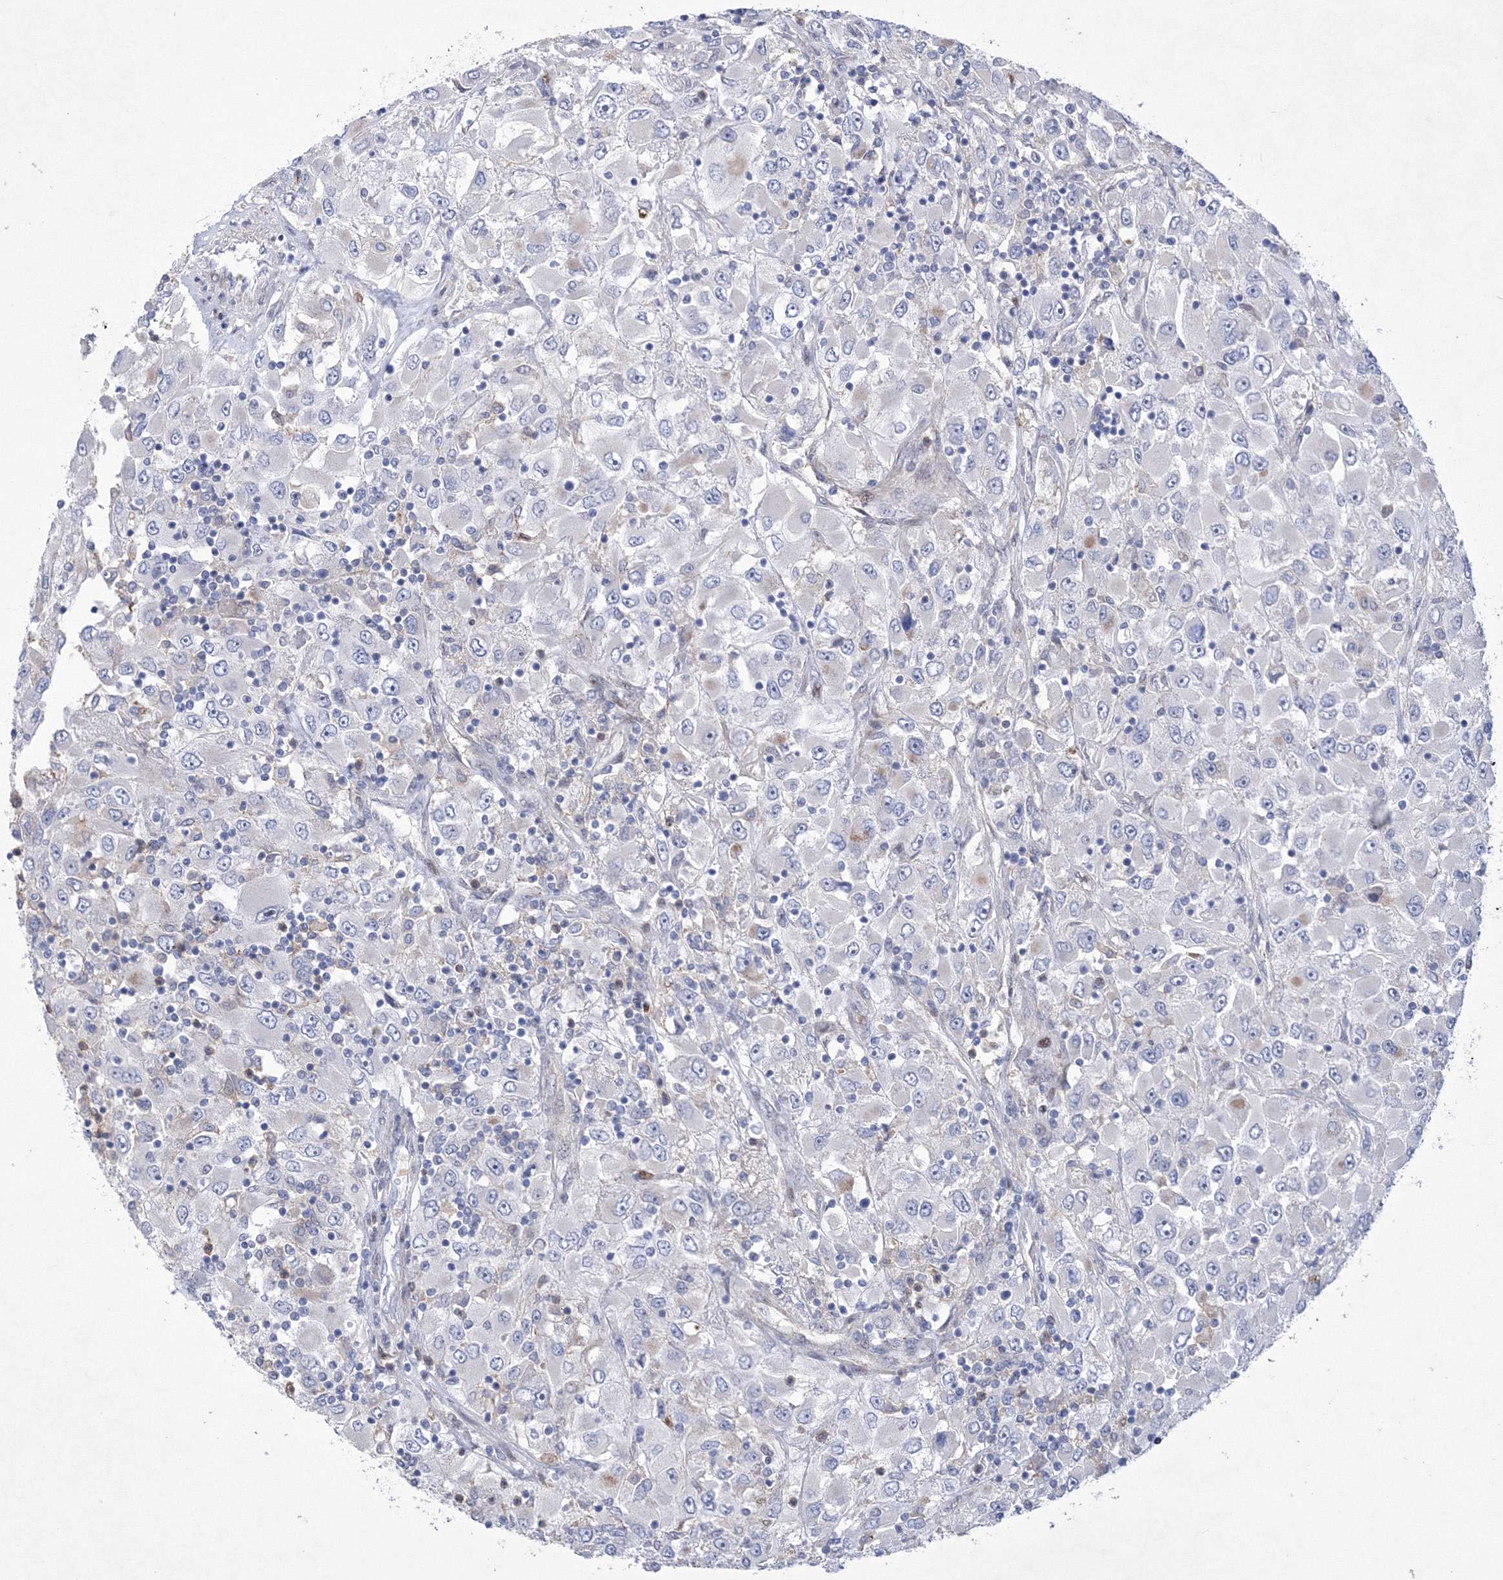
{"staining": {"intensity": "negative", "quantity": "none", "location": "none"}, "tissue": "renal cancer", "cell_type": "Tumor cells", "image_type": "cancer", "snomed": [{"axis": "morphology", "description": "Adenocarcinoma, NOS"}, {"axis": "topography", "description": "Kidney"}], "caption": "Immunohistochemistry photomicrograph of renal cancer (adenocarcinoma) stained for a protein (brown), which reveals no staining in tumor cells.", "gene": "RNPEPL1", "patient": {"sex": "female", "age": 52}}